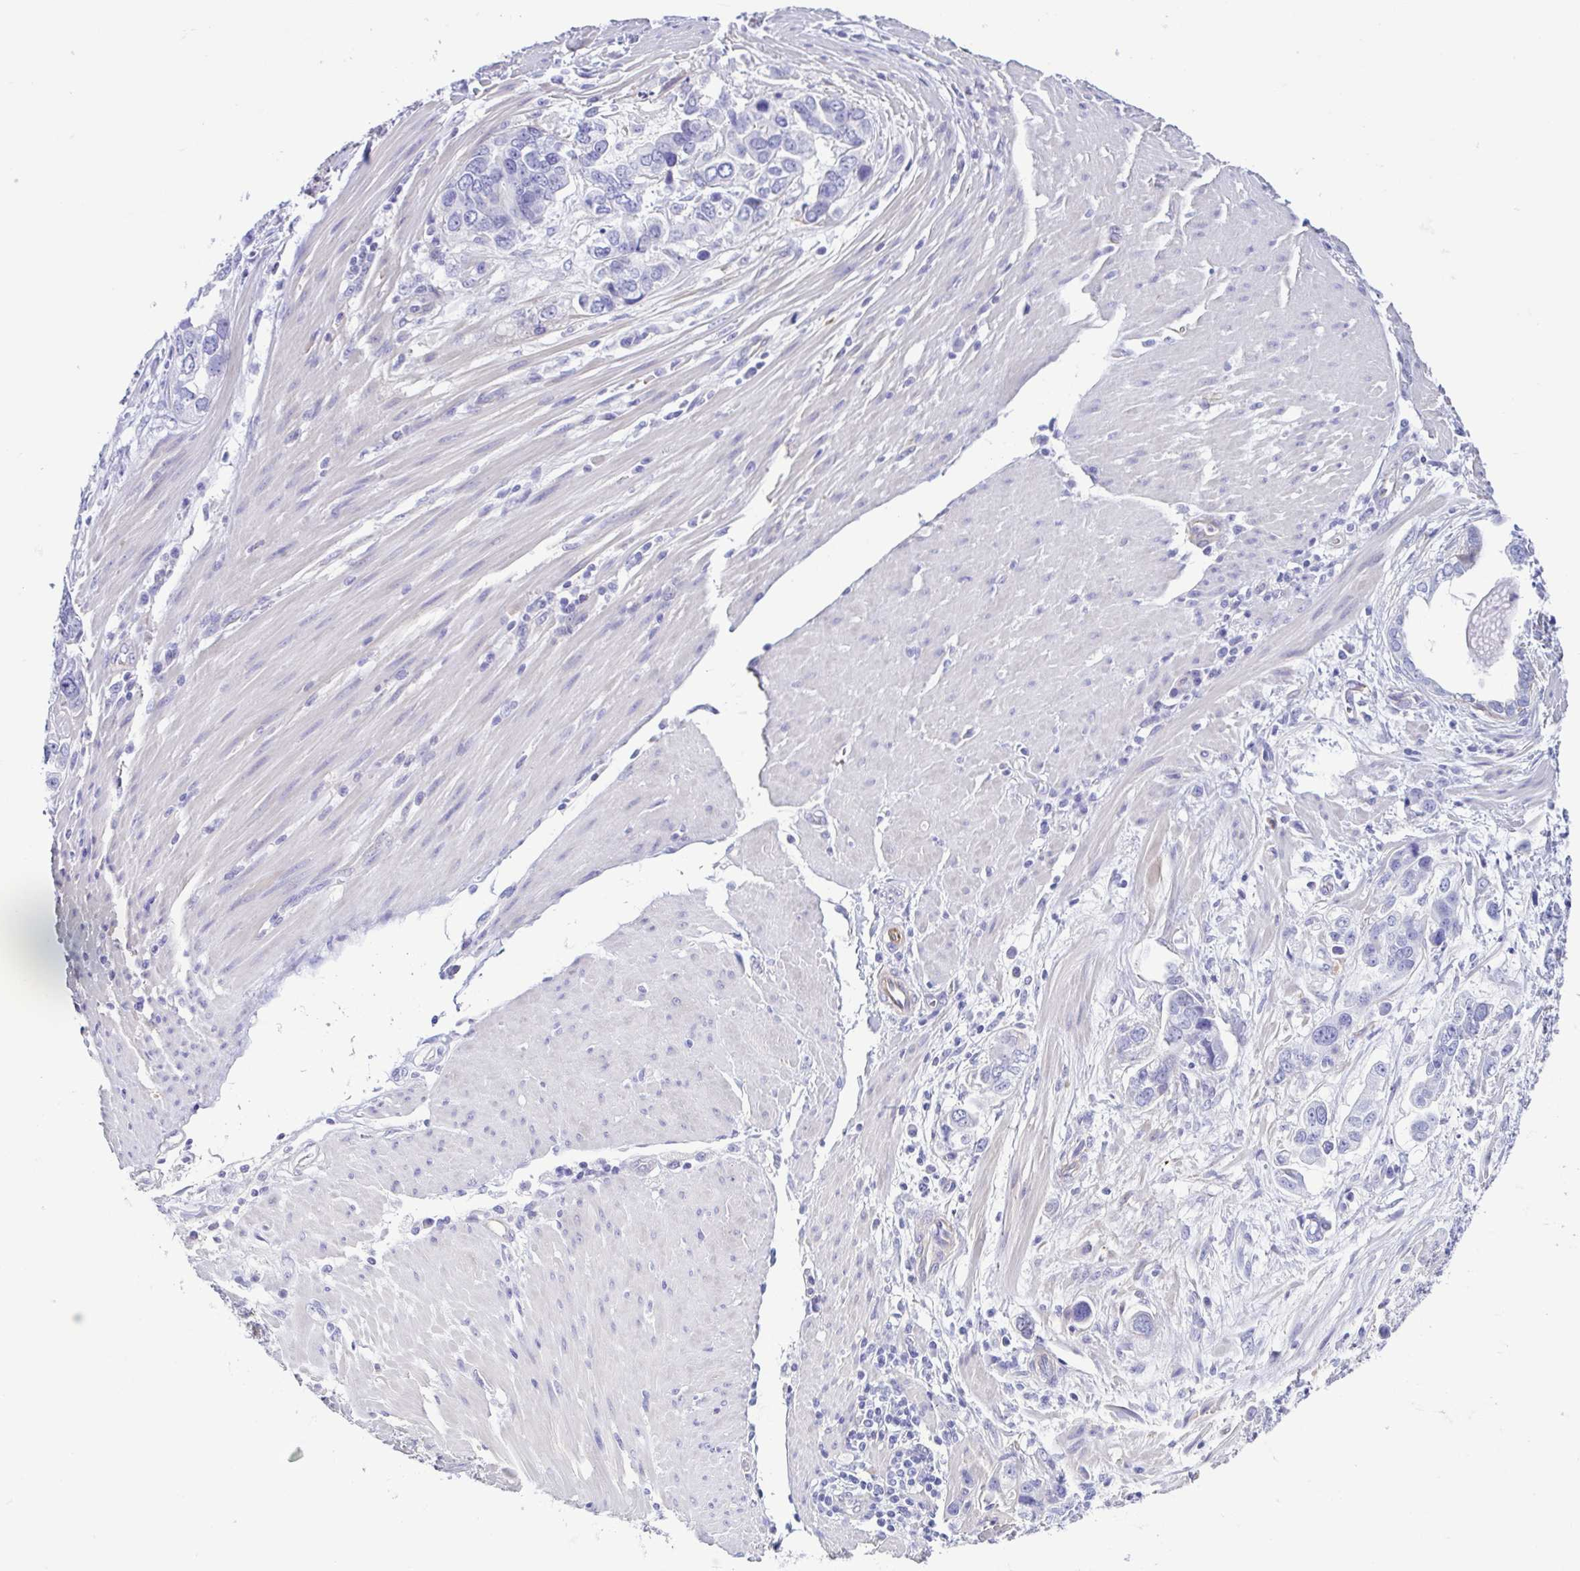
{"staining": {"intensity": "negative", "quantity": "none", "location": "none"}, "tissue": "stomach cancer", "cell_type": "Tumor cells", "image_type": "cancer", "snomed": [{"axis": "morphology", "description": "Adenocarcinoma, NOS"}, {"axis": "topography", "description": "Stomach, lower"}], "caption": "Tumor cells are negative for protein expression in human stomach cancer.", "gene": "CYP11B1", "patient": {"sex": "female", "age": 93}}